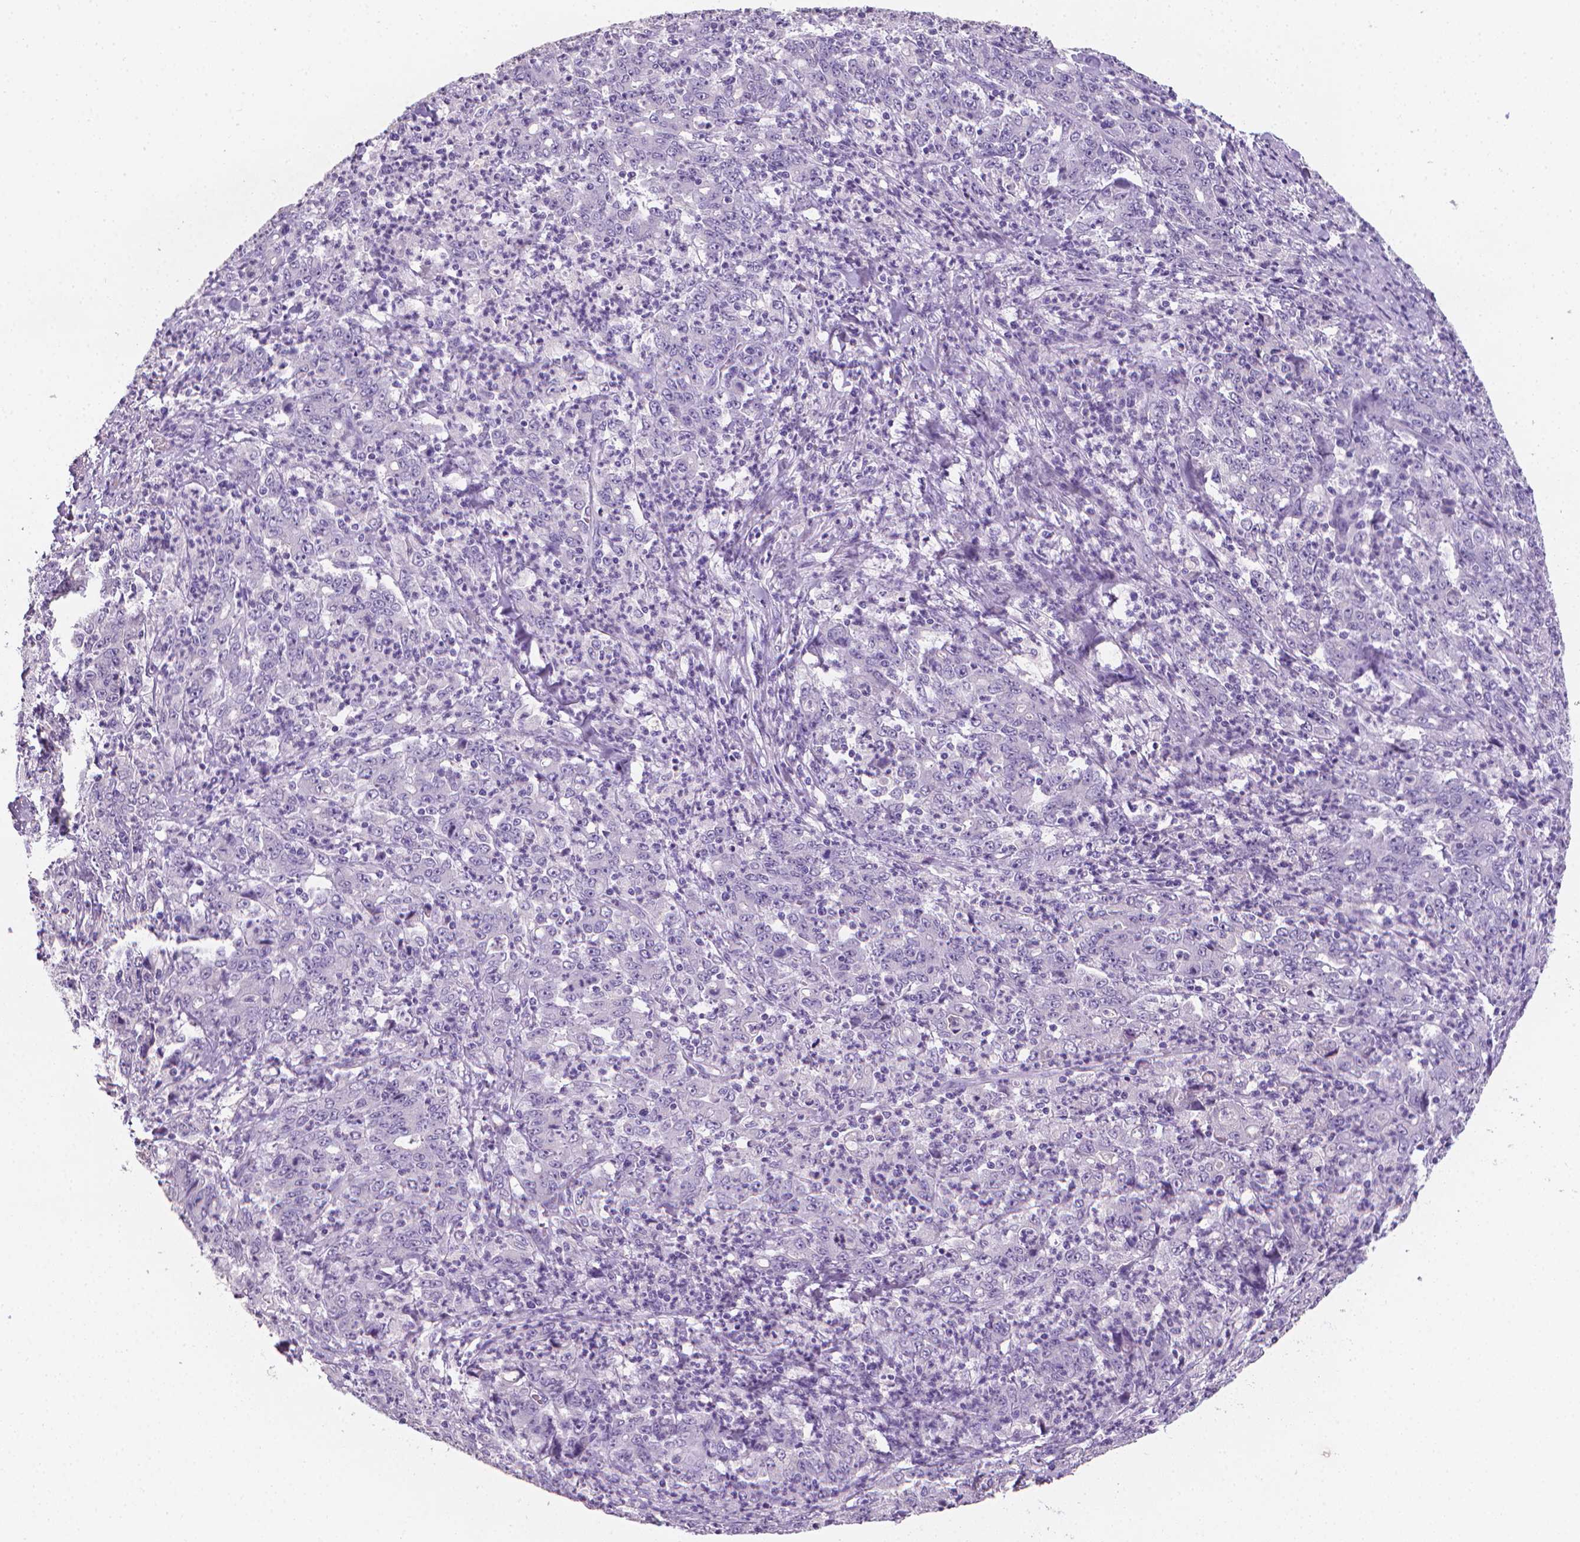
{"staining": {"intensity": "negative", "quantity": "none", "location": "none"}, "tissue": "stomach cancer", "cell_type": "Tumor cells", "image_type": "cancer", "snomed": [{"axis": "morphology", "description": "Adenocarcinoma, NOS"}, {"axis": "topography", "description": "Stomach, lower"}], "caption": "IHC of stomach cancer (adenocarcinoma) shows no expression in tumor cells.", "gene": "XPNPEP2", "patient": {"sex": "female", "age": 71}}